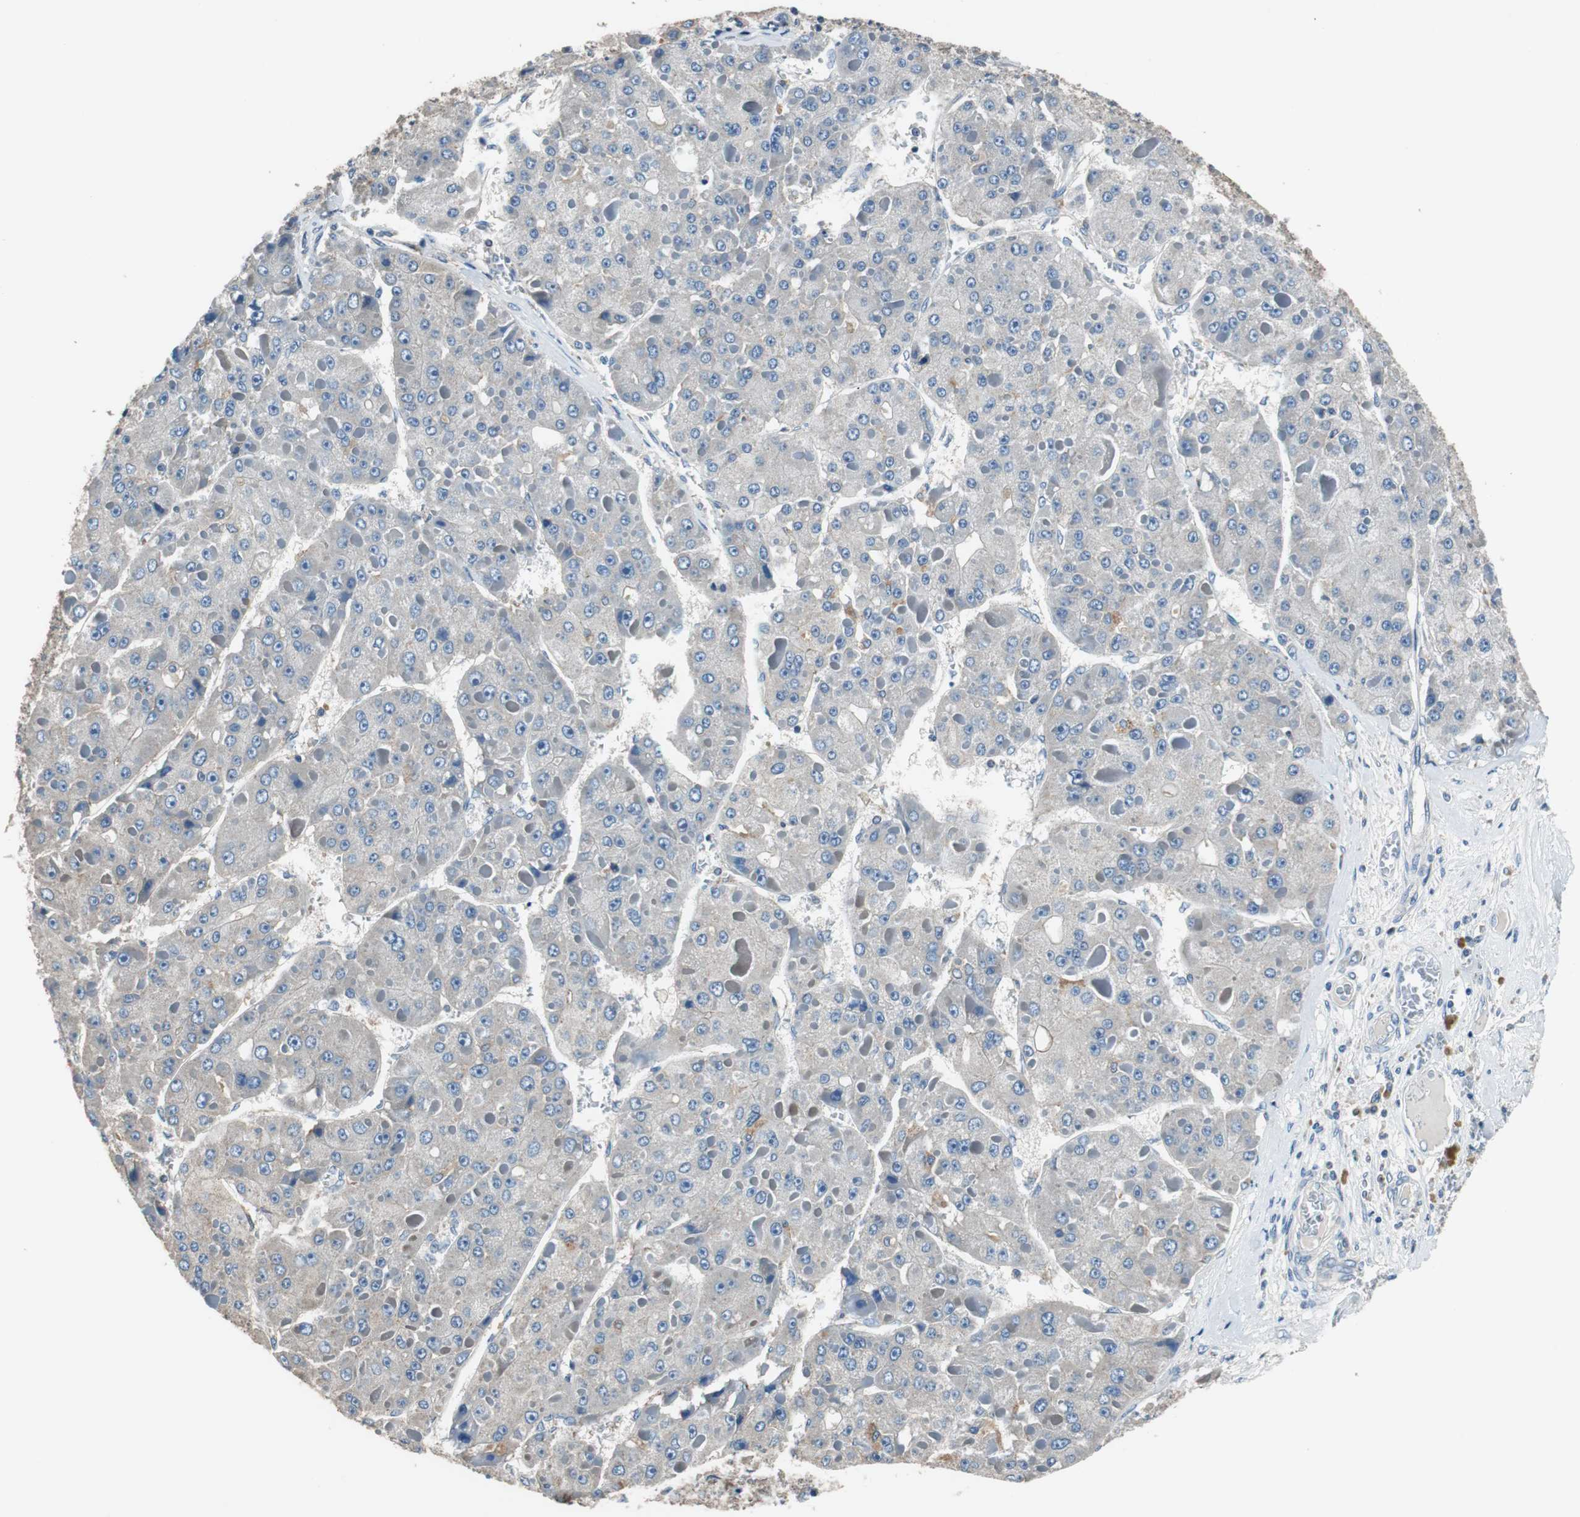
{"staining": {"intensity": "weak", "quantity": "<25%", "location": "cytoplasmic/membranous"}, "tissue": "liver cancer", "cell_type": "Tumor cells", "image_type": "cancer", "snomed": [{"axis": "morphology", "description": "Carcinoma, Hepatocellular, NOS"}, {"axis": "topography", "description": "Liver"}], "caption": "Immunohistochemistry (IHC) of human liver cancer shows no staining in tumor cells. (IHC, brightfield microscopy, high magnification).", "gene": "PRKCA", "patient": {"sex": "female", "age": 73}}